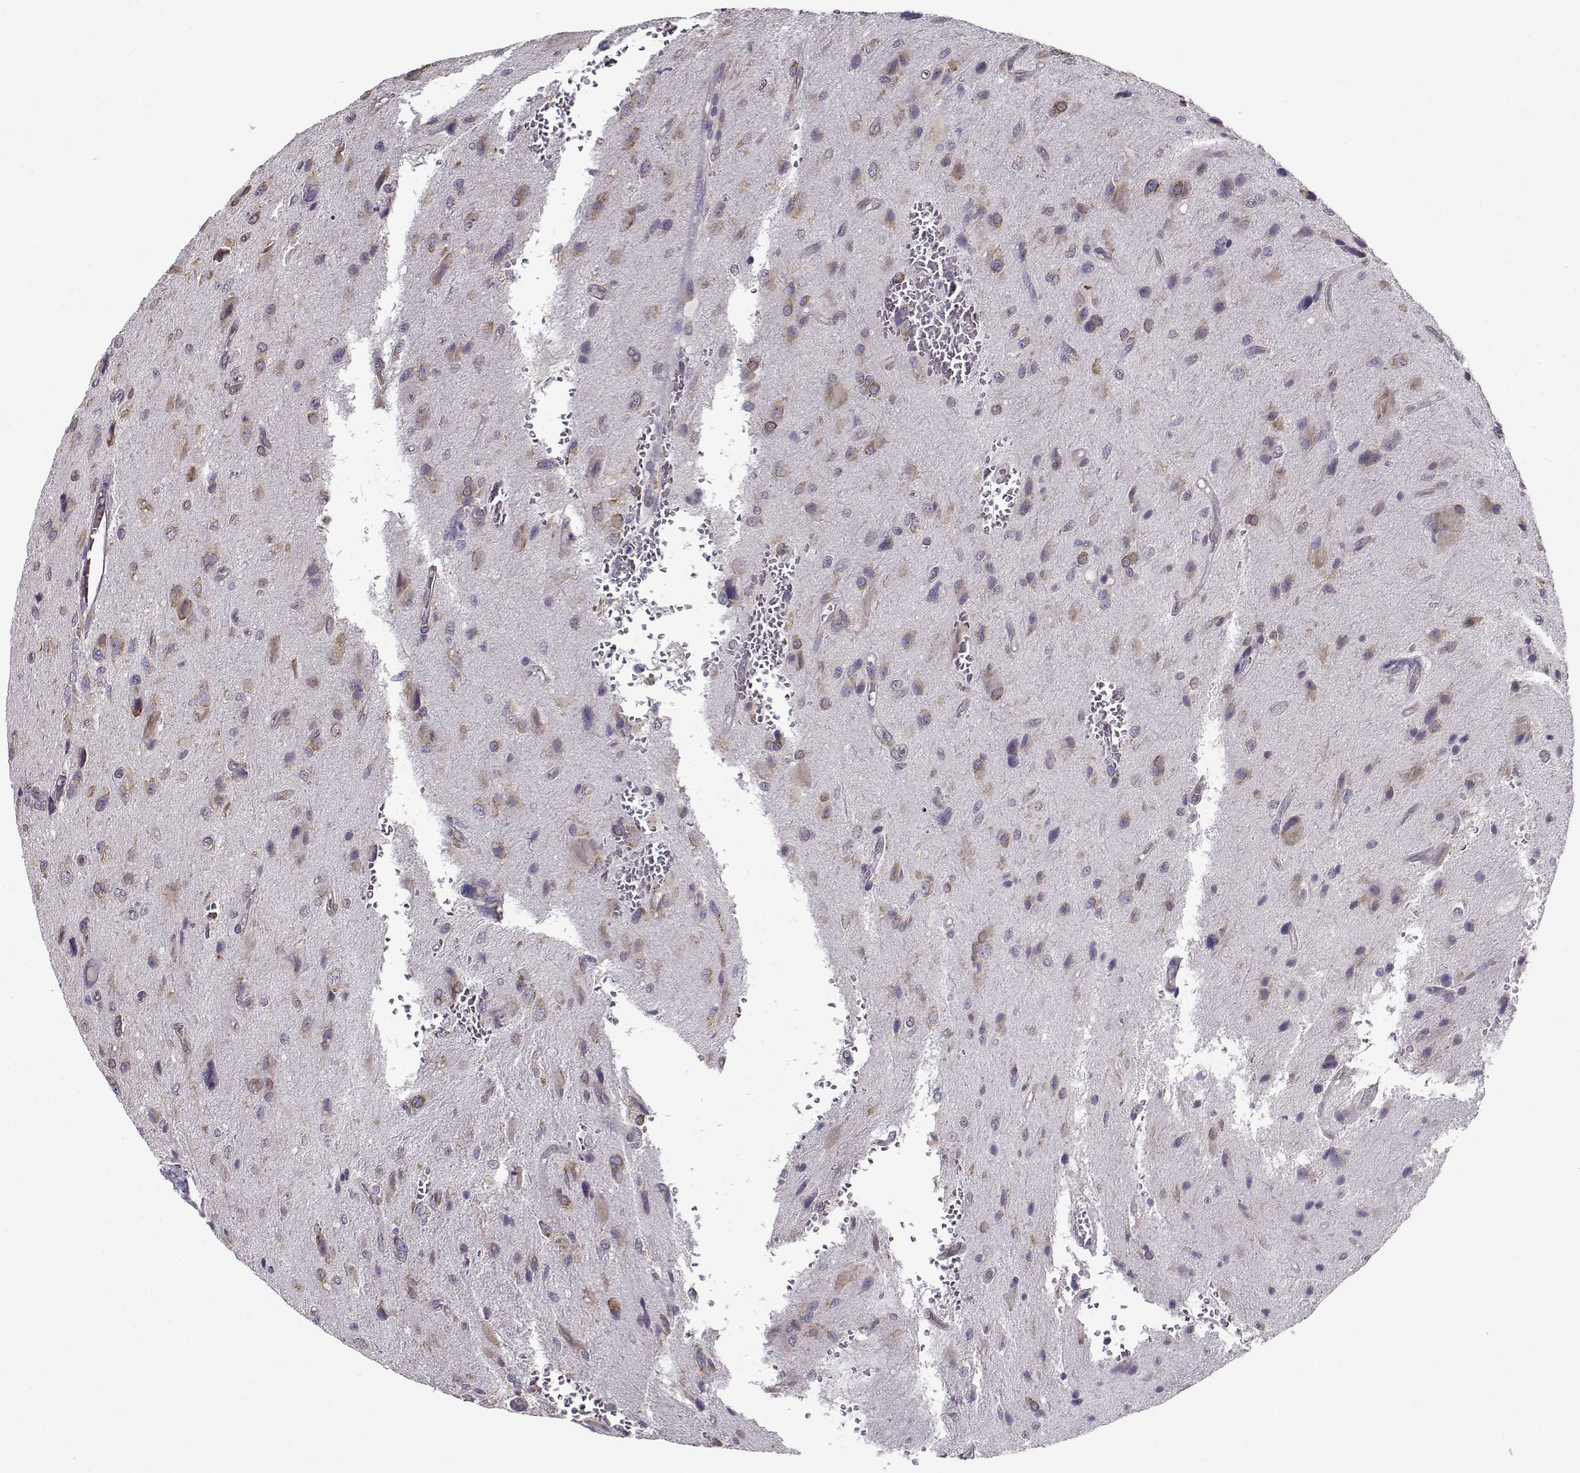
{"staining": {"intensity": "weak", "quantity": "25%-75%", "location": "cytoplasmic/membranous"}, "tissue": "glioma", "cell_type": "Tumor cells", "image_type": "cancer", "snomed": [{"axis": "morphology", "description": "Glioma, malignant, NOS"}, {"axis": "morphology", "description": "Glioma, malignant, High grade"}, {"axis": "topography", "description": "Brain"}], "caption": "Protein positivity by immunohistochemistry shows weak cytoplasmic/membranous staining in approximately 25%-75% of tumor cells in glioma.", "gene": "BEND6", "patient": {"sex": "female", "age": 71}}